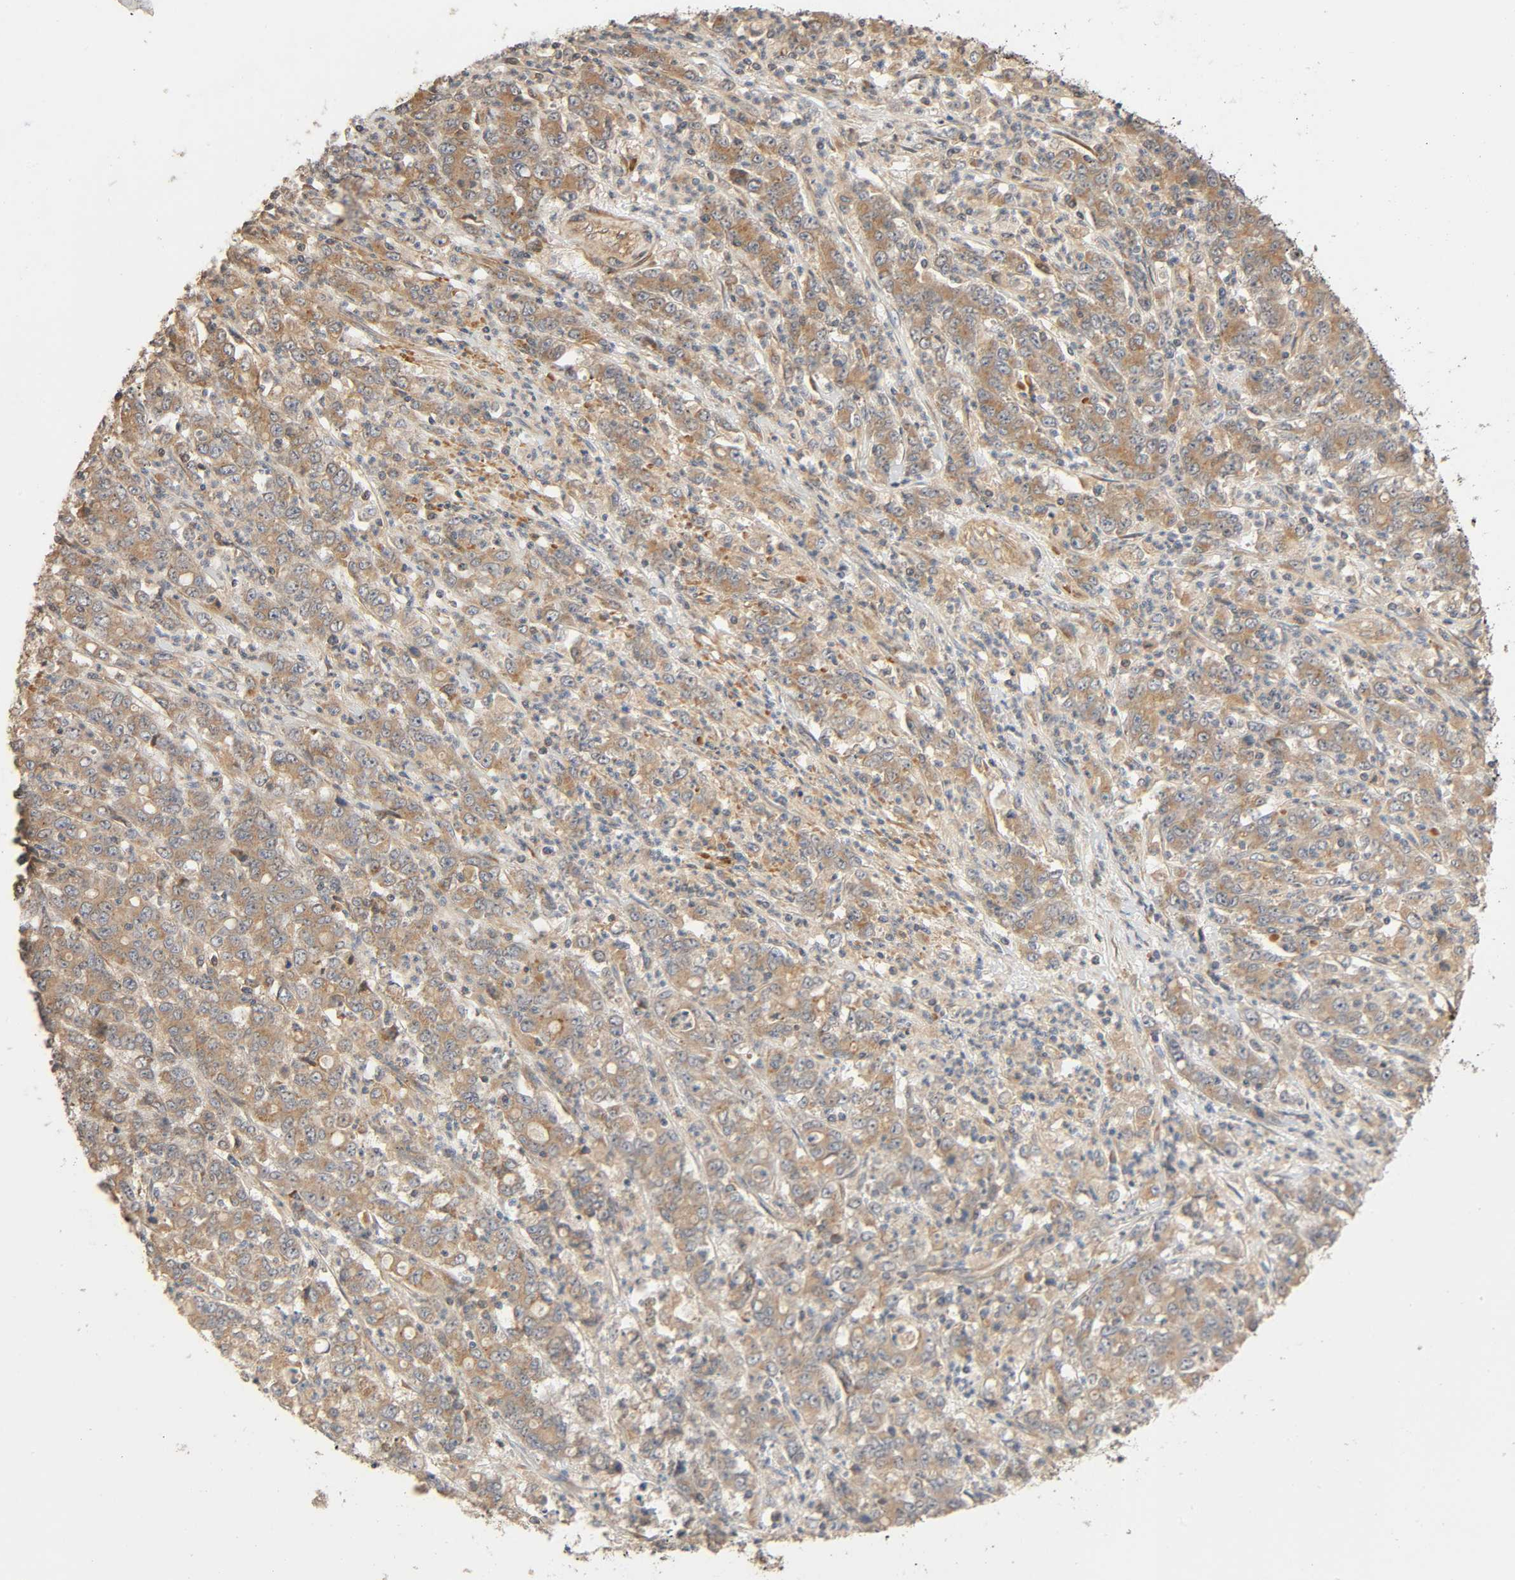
{"staining": {"intensity": "moderate", "quantity": ">75%", "location": "cytoplasmic/membranous"}, "tissue": "stomach cancer", "cell_type": "Tumor cells", "image_type": "cancer", "snomed": [{"axis": "morphology", "description": "Adenocarcinoma, NOS"}, {"axis": "topography", "description": "Stomach, lower"}], "caption": "Human adenocarcinoma (stomach) stained with a brown dye exhibits moderate cytoplasmic/membranous positive positivity in approximately >75% of tumor cells.", "gene": "SGSM1", "patient": {"sex": "female", "age": 71}}